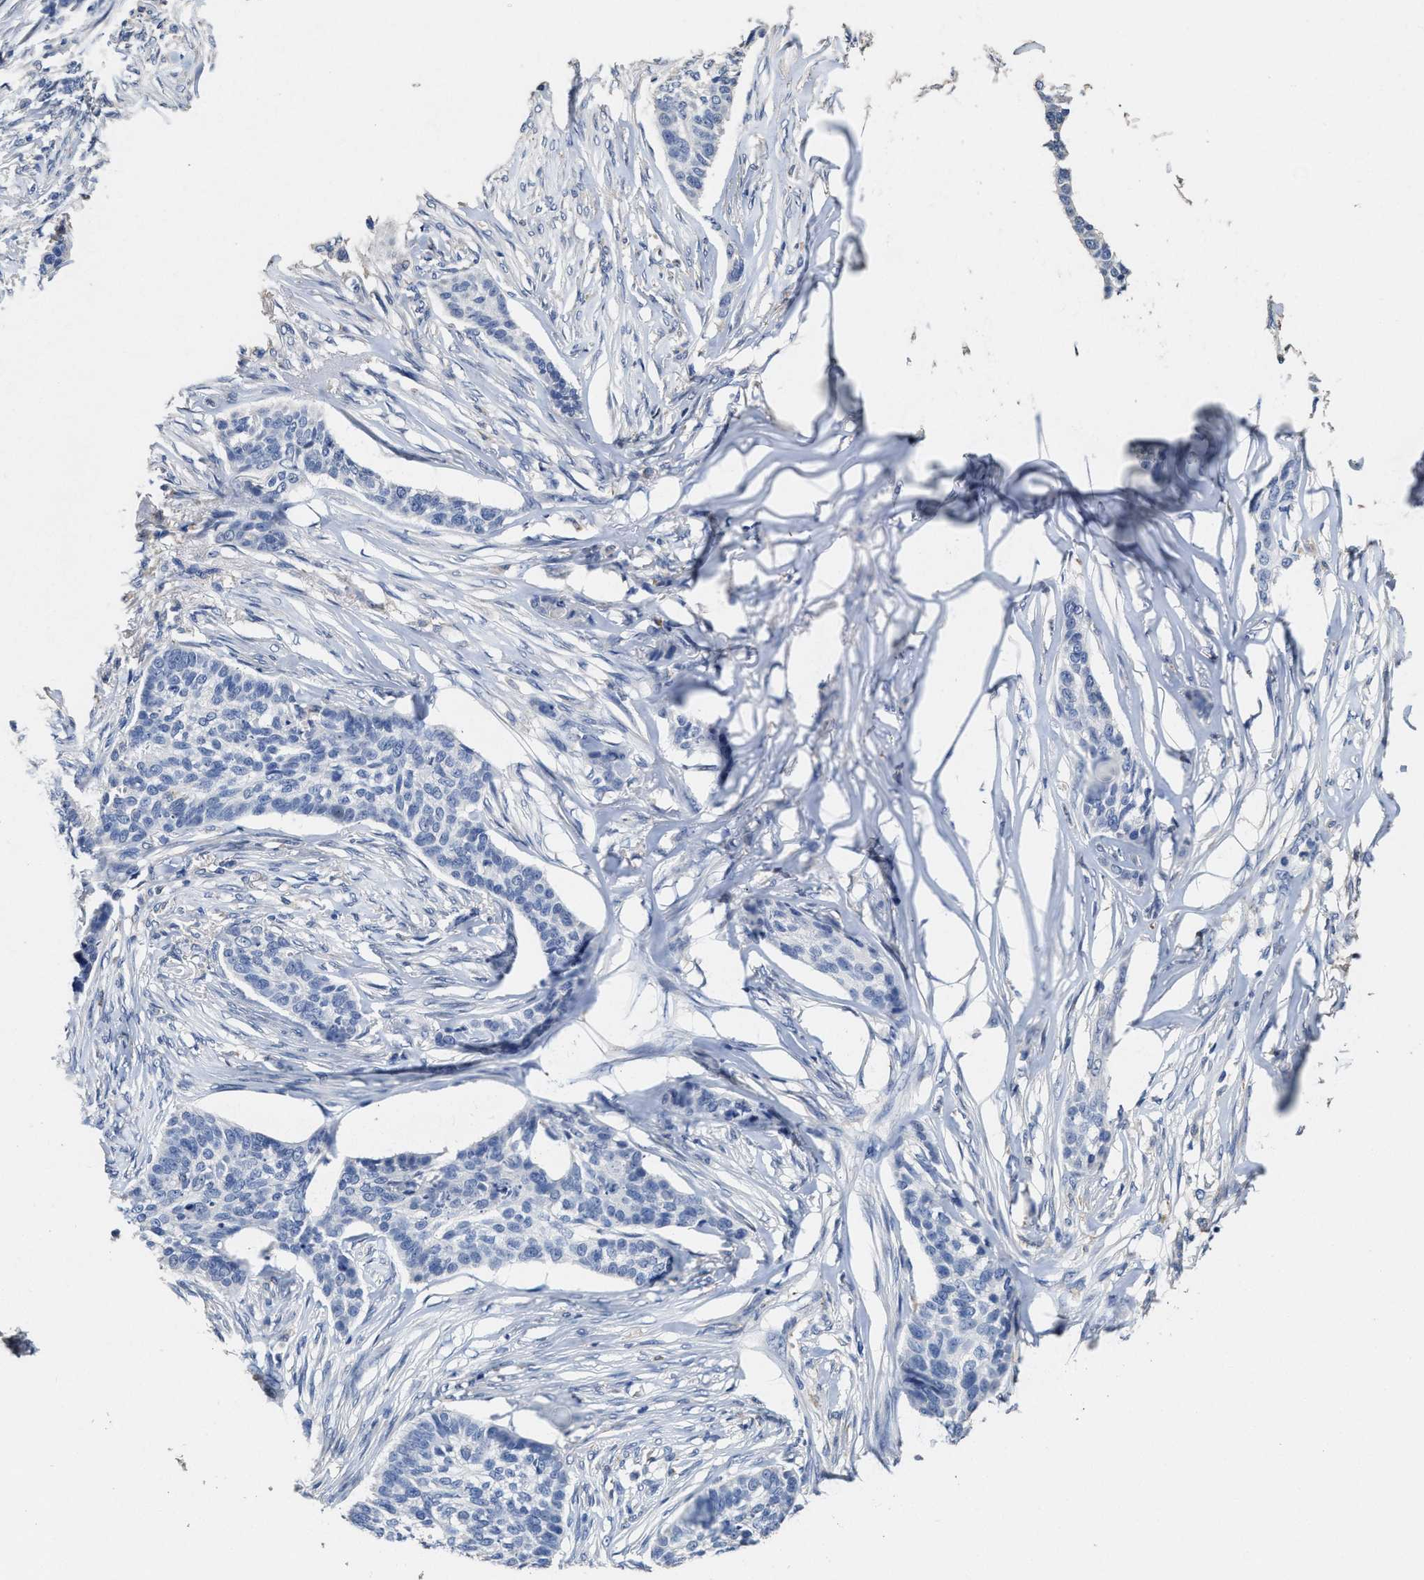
{"staining": {"intensity": "negative", "quantity": "none", "location": "none"}, "tissue": "skin cancer", "cell_type": "Tumor cells", "image_type": "cancer", "snomed": [{"axis": "morphology", "description": "Basal cell carcinoma"}, {"axis": "topography", "description": "Skin"}], "caption": "The photomicrograph demonstrates no staining of tumor cells in basal cell carcinoma (skin).", "gene": "ZFAT", "patient": {"sex": "male", "age": 85}}